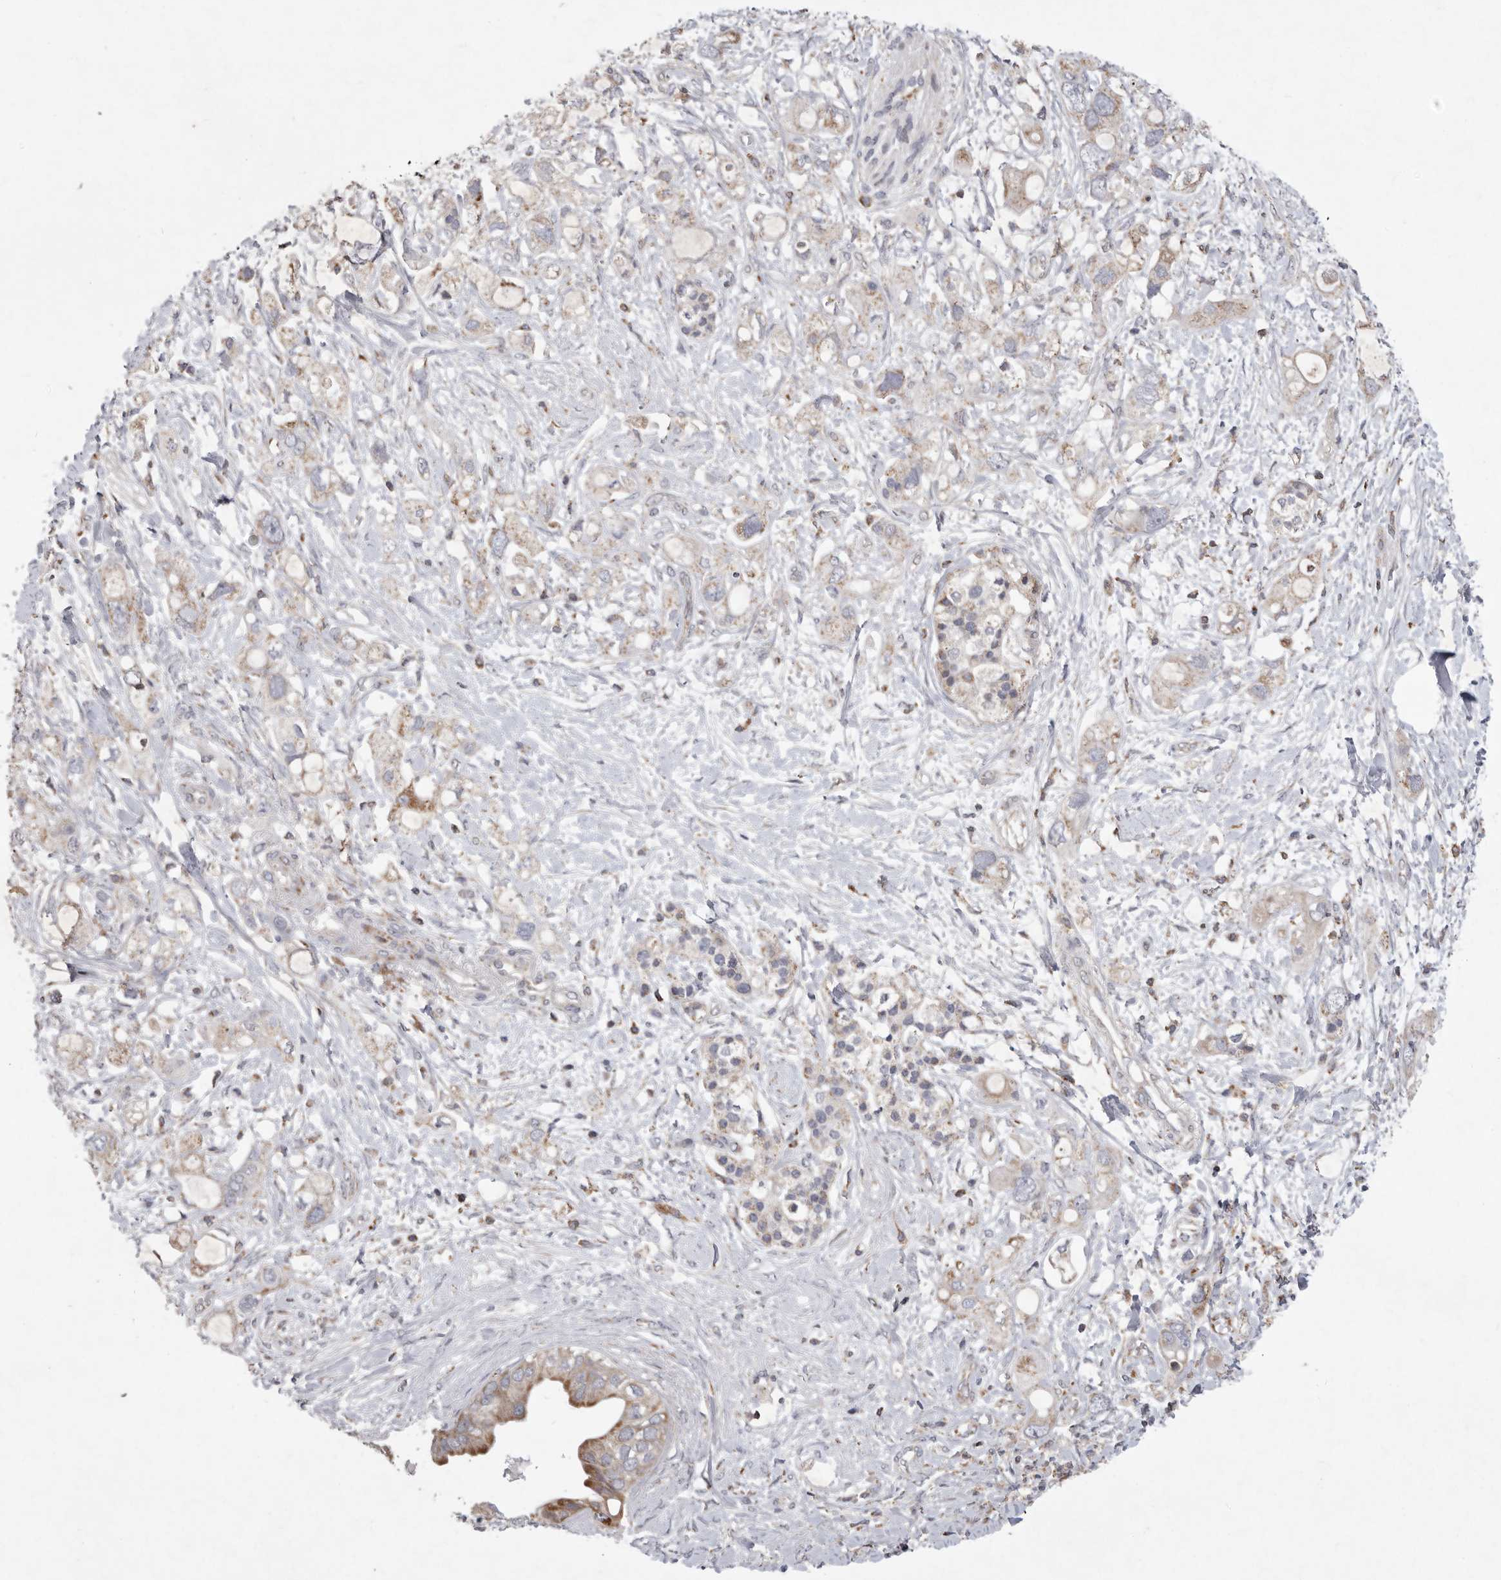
{"staining": {"intensity": "moderate", "quantity": "<25%", "location": "cytoplasmic/membranous"}, "tissue": "pancreatic cancer", "cell_type": "Tumor cells", "image_type": "cancer", "snomed": [{"axis": "morphology", "description": "Adenocarcinoma, NOS"}, {"axis": "topography", "description": "Pancreas"}], "caption": "Immunohistochemical staining of human pancreatic cancer demonstrates low levels of moderate cytoplasmic/membranous protein expression in approximately <25% of tumor cells.", "gene": "MPZL1", "patient": {"sex": "female", "age": 56}}